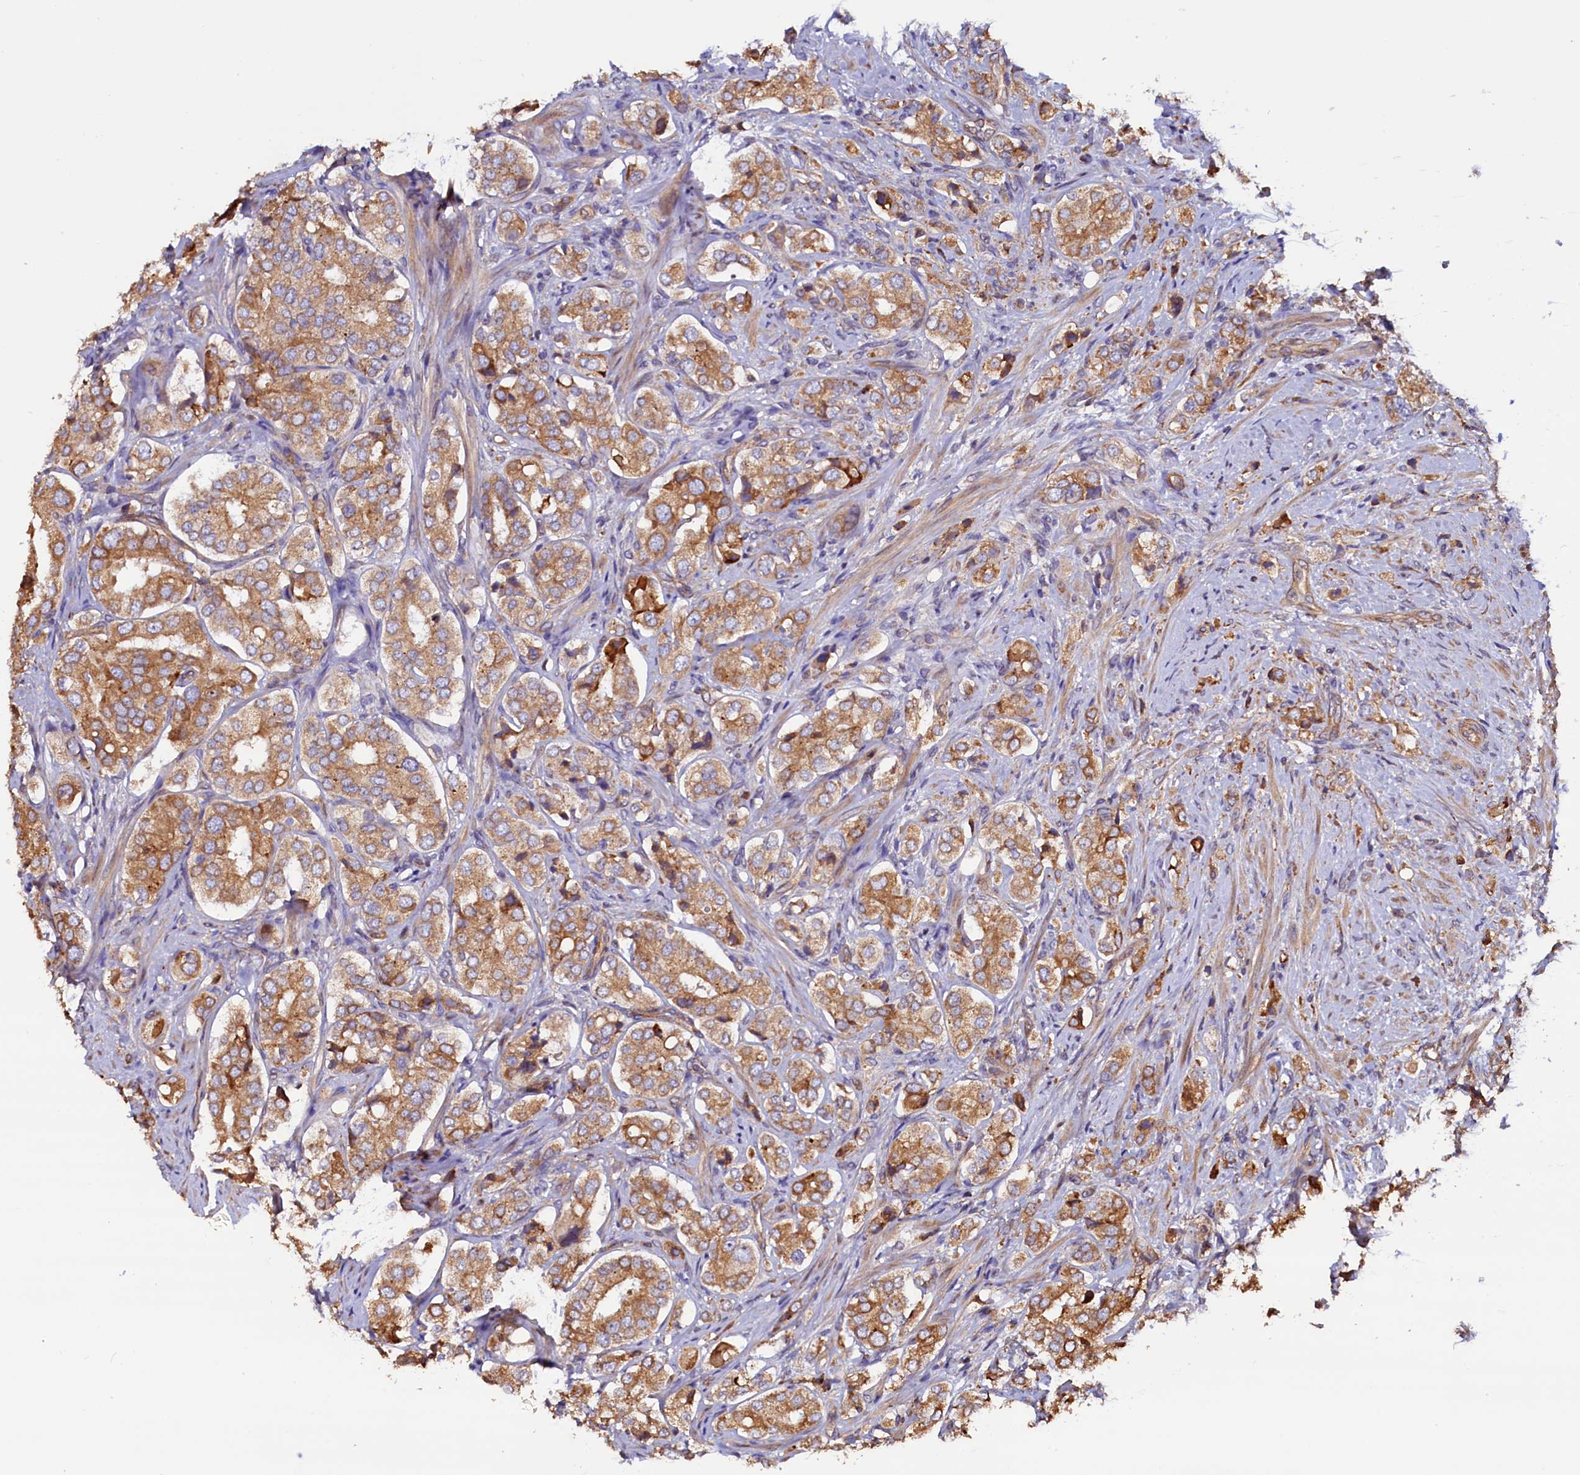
{"staining": {"intensity": "moderate", "quantity": ">75%", "location": "cytoplasmic/membranous"}, "tissue": "prostate cancer", "cell_type": "Tumor cells", "image_type": "cancer", "snomed": [{"axis": "morphology", "description": "Adenocarcinoma, High grade"}, {"axis": "topography", "description": "Prostate"}], "caption": "Tumor cells exhibit medium levels of moderate cytoplasmic/membranous staining in about >75% of cells in prostate adenocarcinoma (high-grade). (DAB (3,3'-diaminobenzidine) = brown stain, brightfield microscopy at high magnification).", "gene": "ATXN2L", "patient": {"sex": "male", "age": 65}}